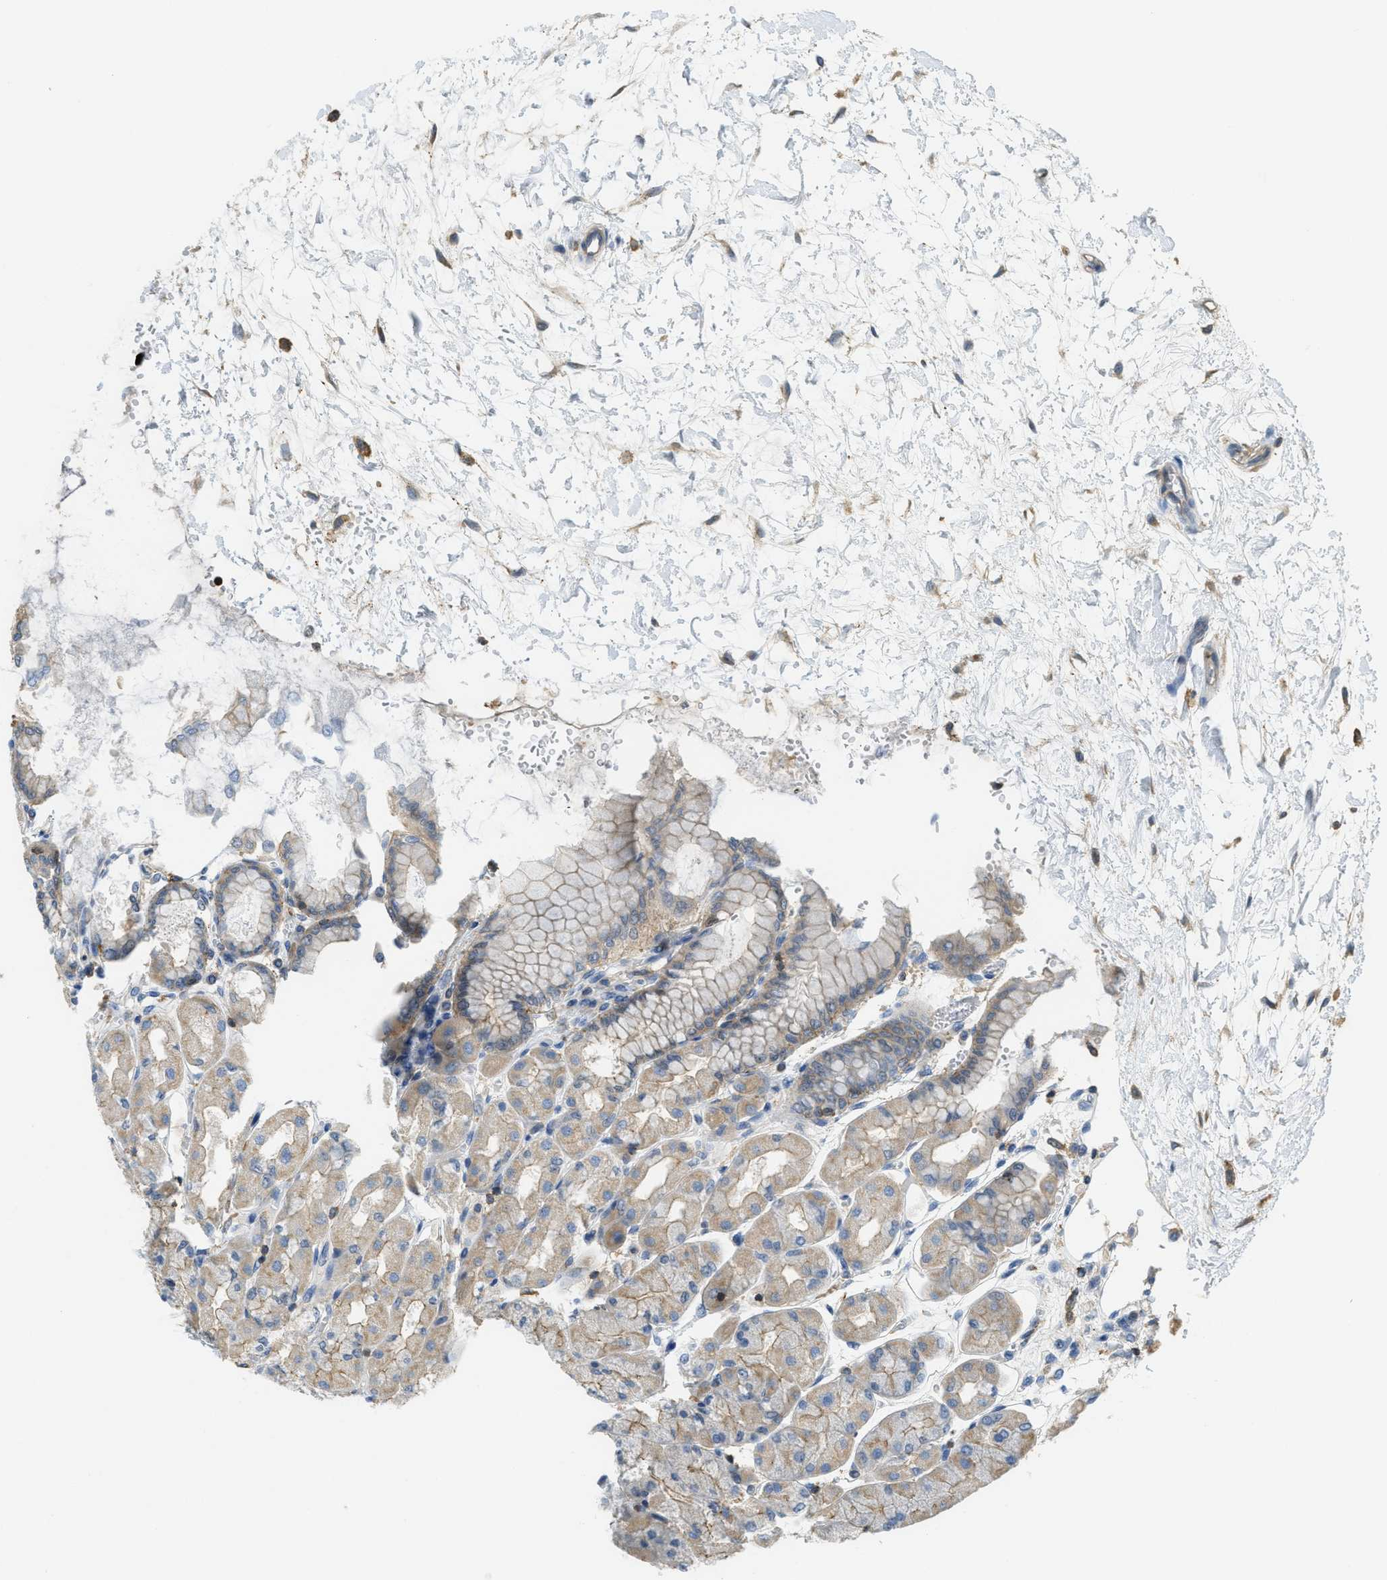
{"staining": {"intensity": "weak", "quantity": ">75%", "location": "cytoplasmic/membranous"}, "tissue": "stomach", "cell_type": "Glandular cells", "image_type": "normal", "snomed": [{"axis": "morphology", "description": "Normal tissue, NOS"}, {"axis": "topography", "description": "Stomach, upper"}], "caption": "About >75% of glandular cells in unremarkable stomach exhibit weak cytoplasmic/membranous protein staining as visualized by brown immunohistochemical staining.", "gene": "GRIK2", "patient": {"sex": "female", "age": 56}}